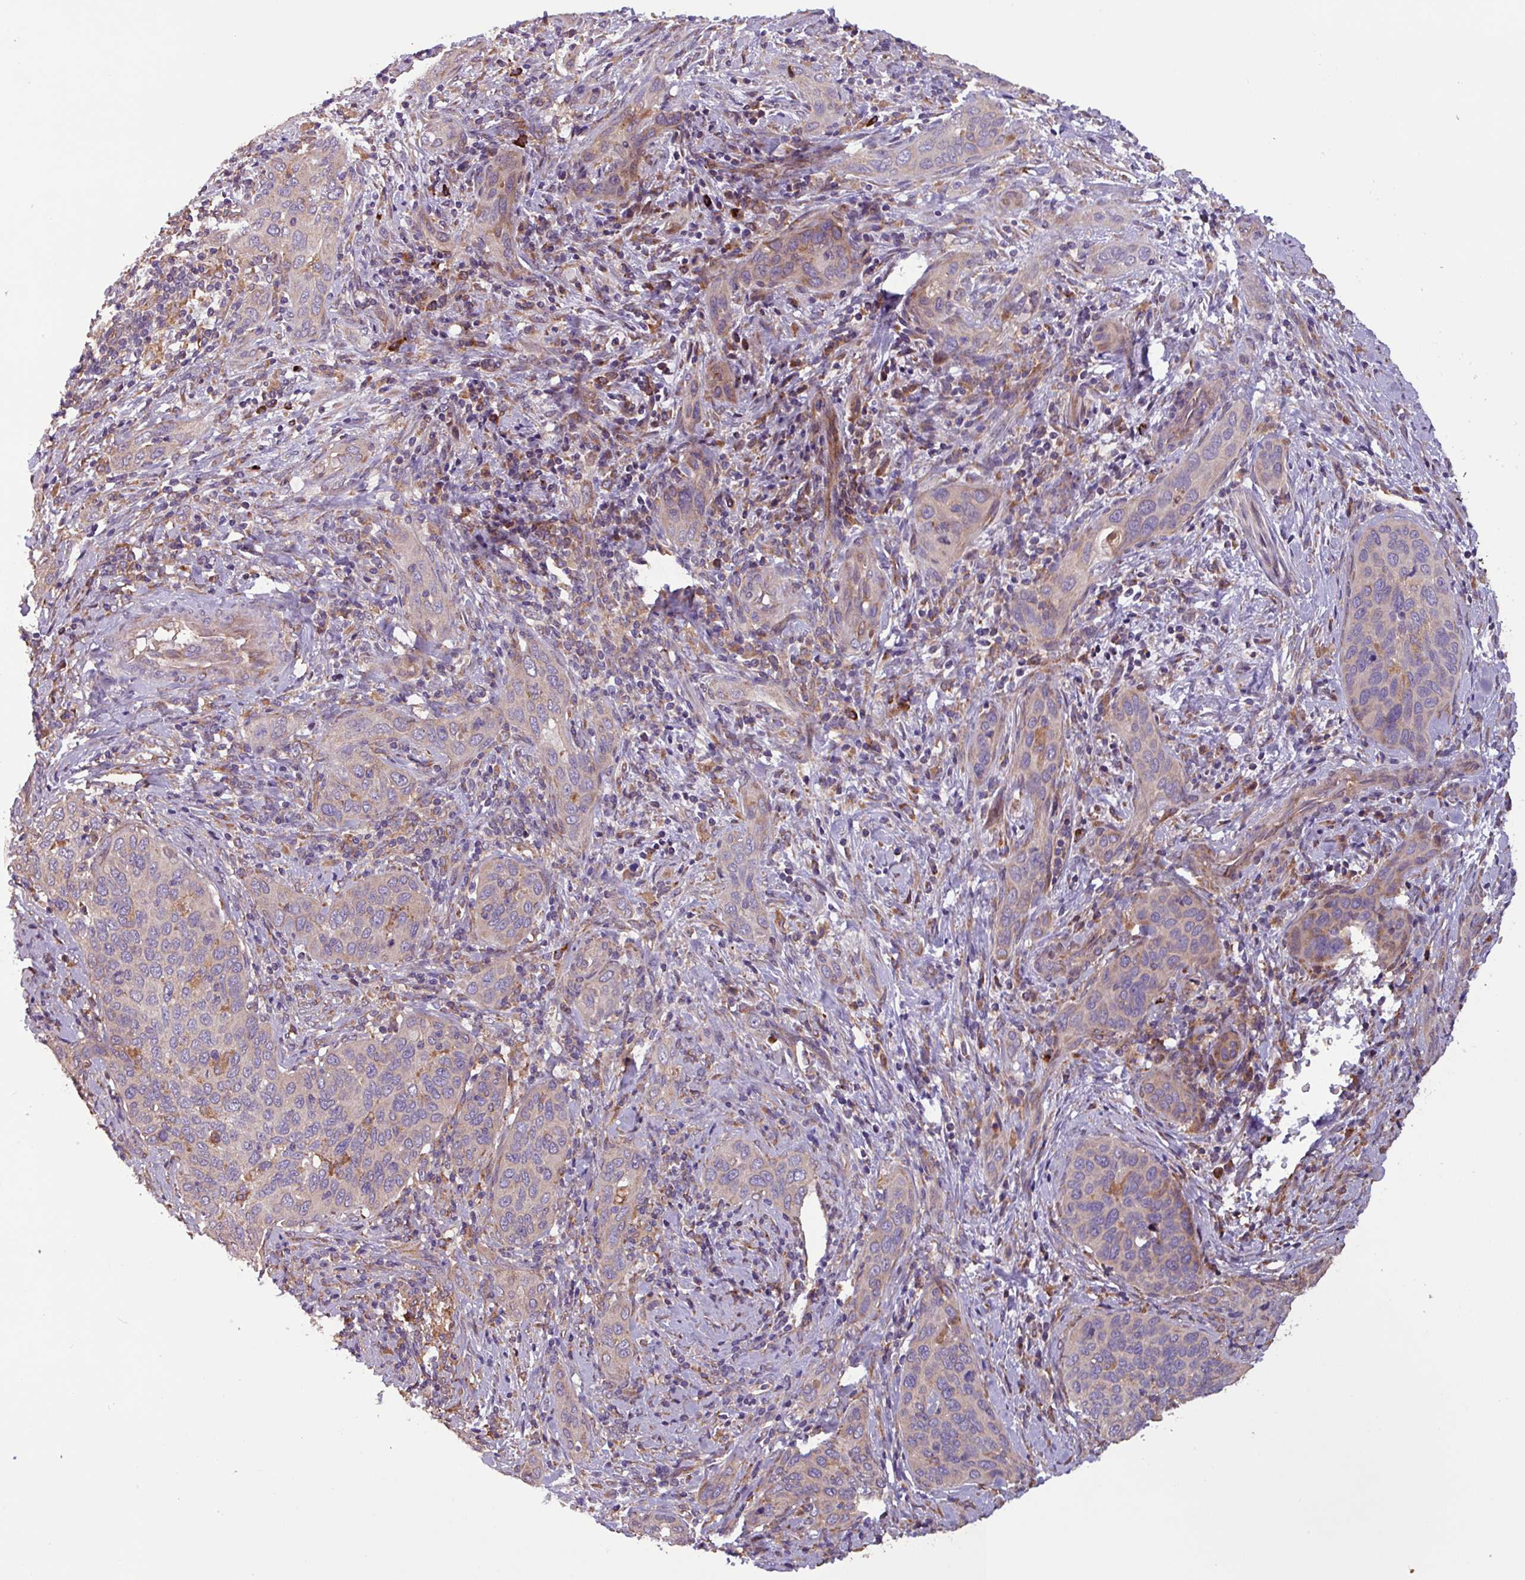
{"staining": {"intensity": "moderate", "quantity": "<25%", "location": "cytoplasmic/membranous"}, "tissue": "cervical cancer", "cell_type": "Tumor cells", "image_type": "cancer", "snomed": [{"axis": "morphology", "description": "Squamous cell carcinoma, NOS"}, {"axis": "topography", "description": "Cervix"}], "caption": "There is low levels of moderate cytoplasmic/membranous staining in tumor cells of squamous cell carcinoma (cervical), as demonstrated by immunohistochemical staining (brown color).", "gene": "PTPRQ", "patient": {"sex": "female", "age": 60}}